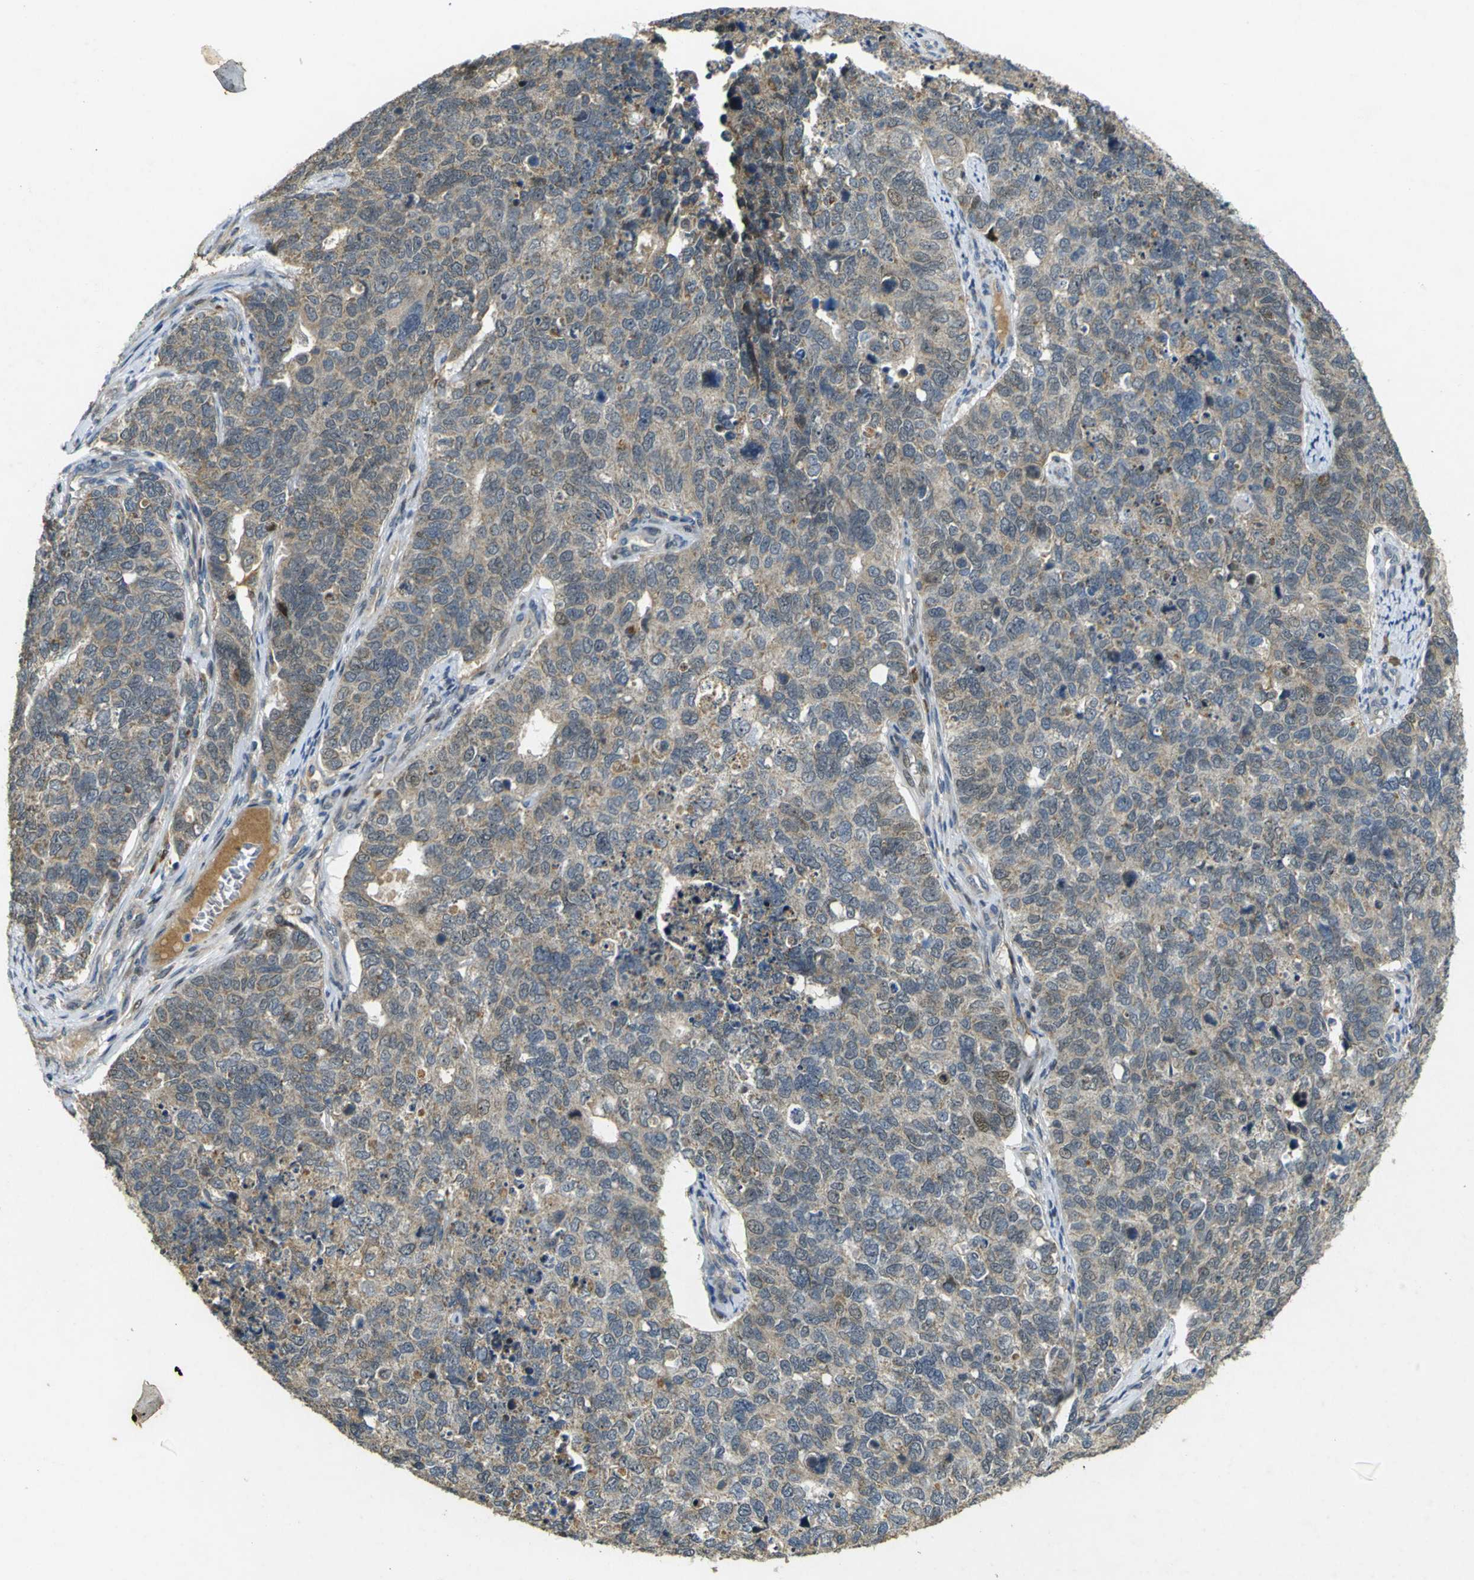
{"staining": {"intensity": "weak", "quantity": ">75%", "location": "cytoplasmic/membranous"}, "tissue": "cervical cancer", "cell_type": "Tumor cells", "image_type": "cancer", "snomed": [{"axis": "morphology", "description": "Squamous cell carcinoma, NOS"}, {"axis": "topography", "description": "Cervix"}], "caption": "Tumor cells show low levels of weak cytoplasmic/membranous staining in approximately >75% of cells in cervical cancer.", "gene": "MAGI2", "patient": {"sex": "female", "age": 63}}